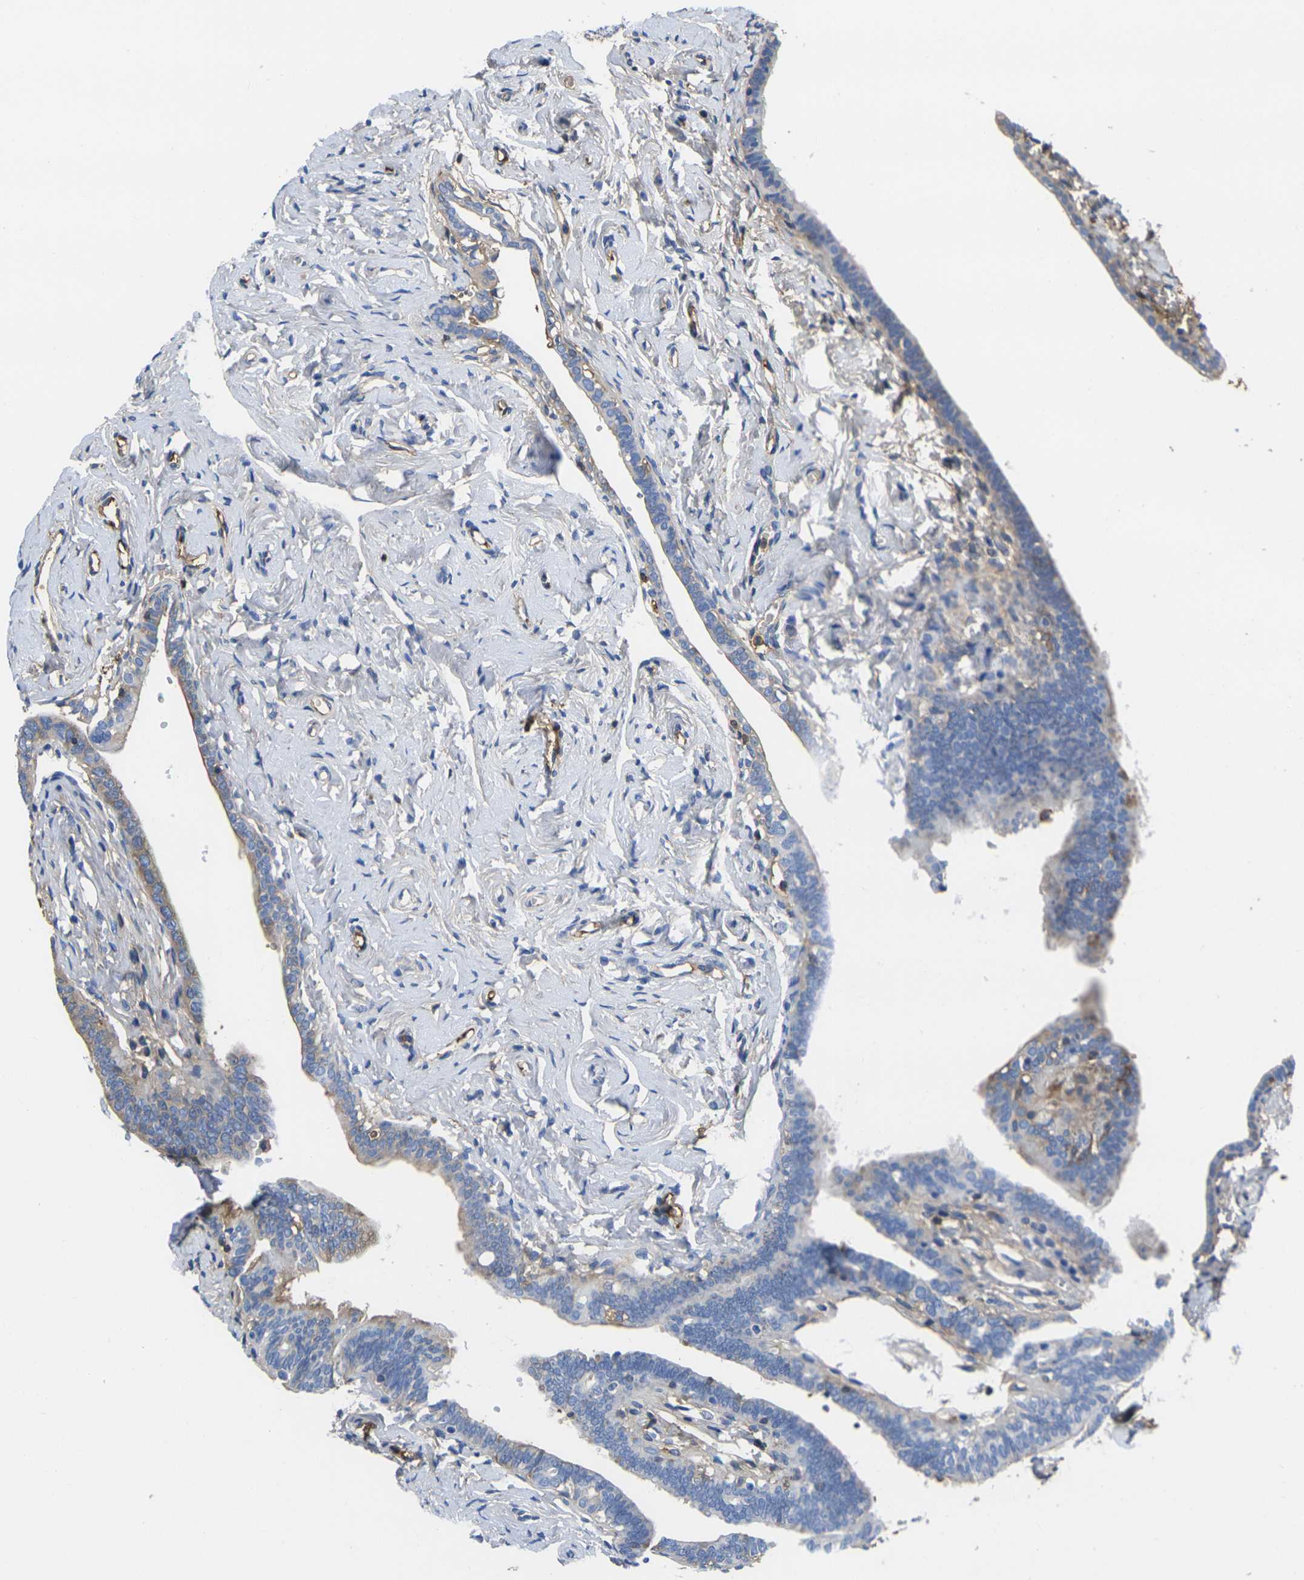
{"staining": {"intensity": "moderate", "quantity": "<25%", "location": "cytoplasmic/membranous"}, "tissue": "fallopian tube", "cell_type": "Glandular cells", "image_type": "normal", "snomed": [{"axis": "morphology", "description": "Normal tissue, NOS"}, {"axis": "topography", "description": "Fallopian tube"}], "caption": "Fallopian tube stained with DAB immunohistochemistry reveals low levels of moderate cytoplasmic/membranous positivity in approximately <25% of glandular cells. (DAB (3,3'-diaminobenzidine) = brown stain, brightfield microscopy at high magnification).", "gene": "GREM2", "patient": {"sex": "female", "age": 71}}